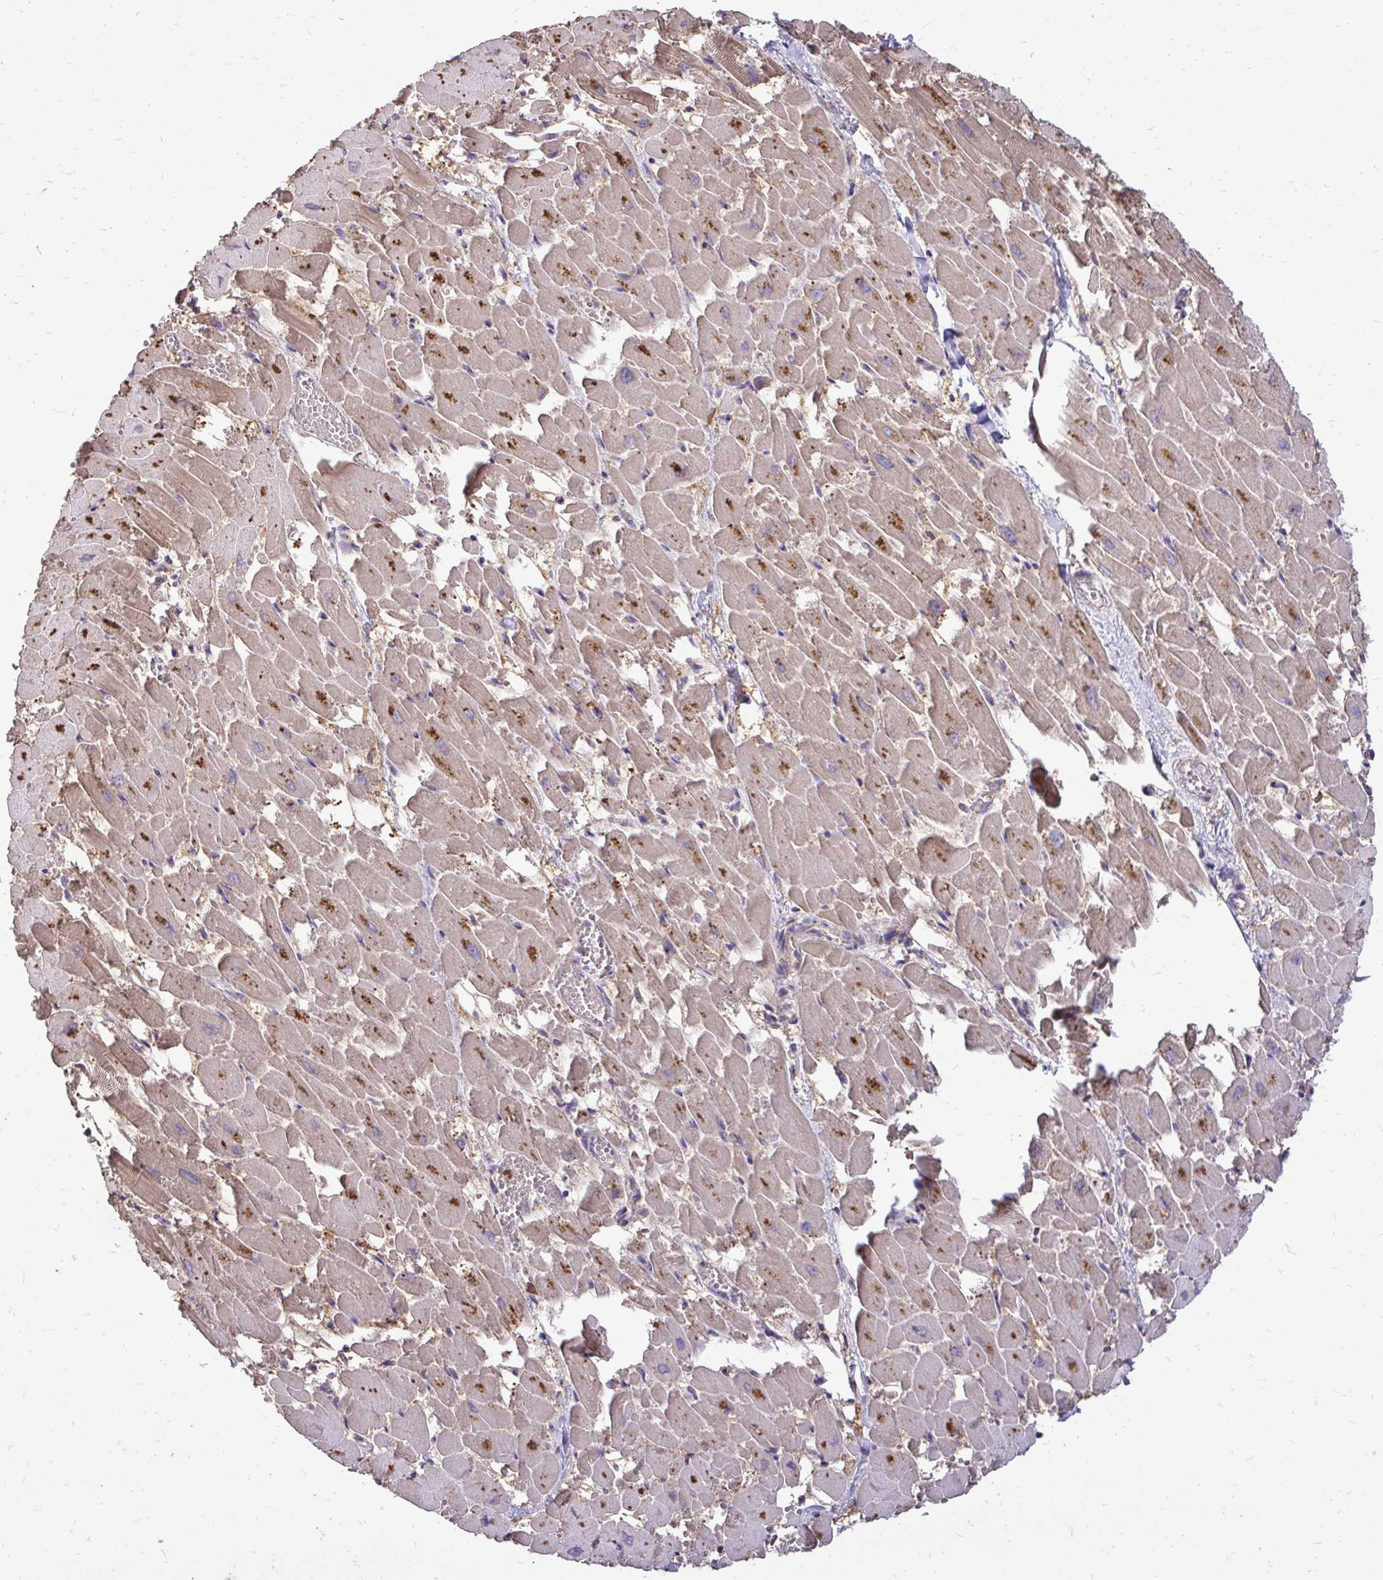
{"staining": {"intensity": "moderate", "quantity": "25%-75%", "location": "cytoplasmic/membranous"}, "tissue": "heart muscle", "cell_type": "Cardiomyocytes", "image_type": "normal", "snomed": [{"axis": "morphology", "description": "Normal tissue, NOS"}, {"axis": "topography", "description": "Heart"}], "caption": "Moderate cytoplasmic/membranous protein expression is present in about 25%-75% of cardiomyocytes in heart muscle. (IHC, brightfield microscopy, high magnification).", "gene": "FMR1", "patient": {"sex": "female", "age": 52}}